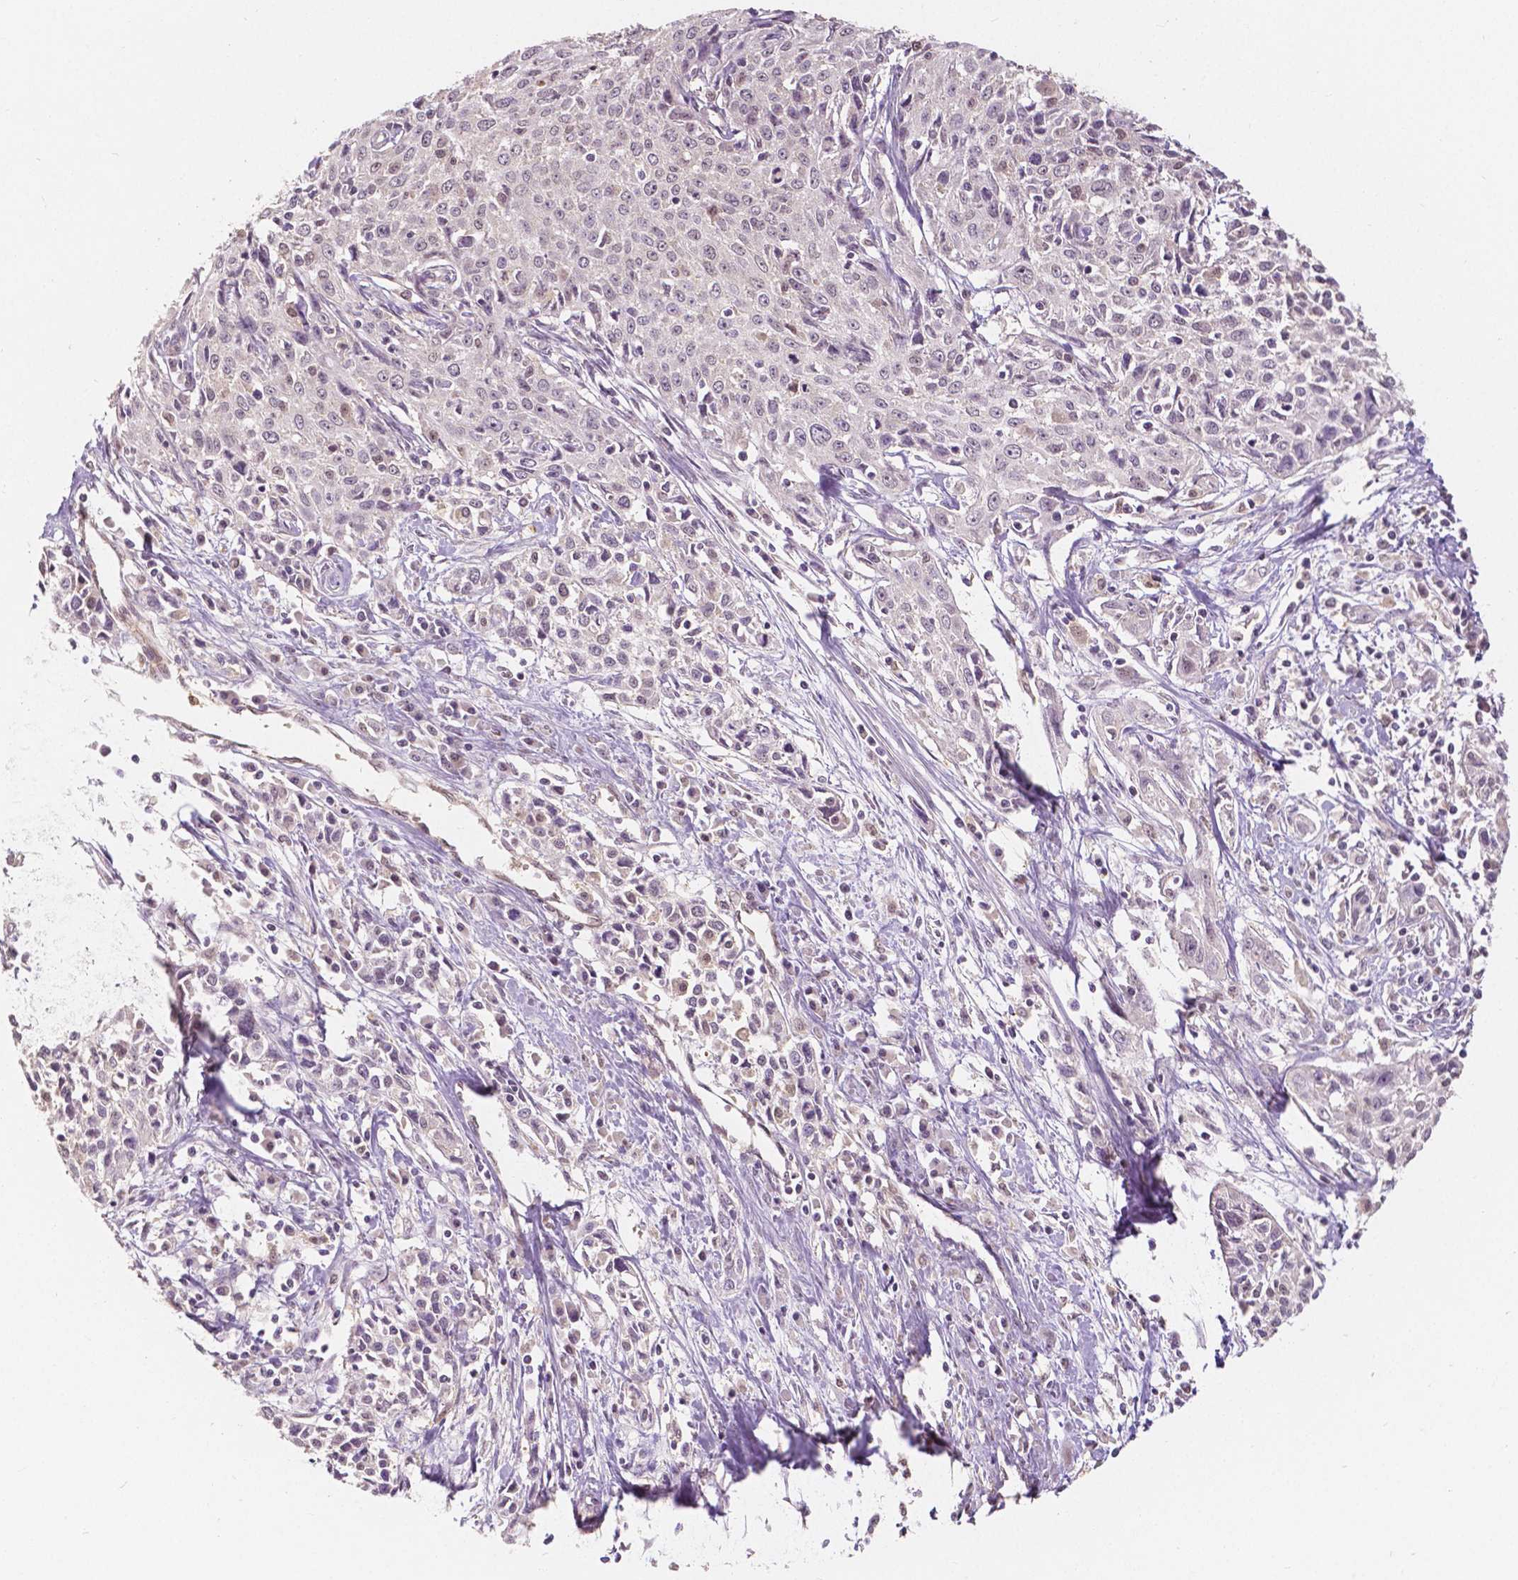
{"staining": {"intensity": "negative", "quantity": "none", "location": "none"}, "tissue": "cervical cancer", "cell_type": "Tumor cells", "image_type": "cancer", "snomed": [{"axis": "morphology", "description": "Squamous cell carcinoma, NOS"}, {"axis": "topography", "description": "Cervix"}], "caption": "This photomicrograph is of cervical cancer (squamous cell carcinoma) stained with immunohistochemistry (IHC) to label a protein in brown with the nuclei are counter-stained blue. There is no expression in tumor cells.", "gene": "NAPRT", "patient": {"sex": "female", "age": 38}}